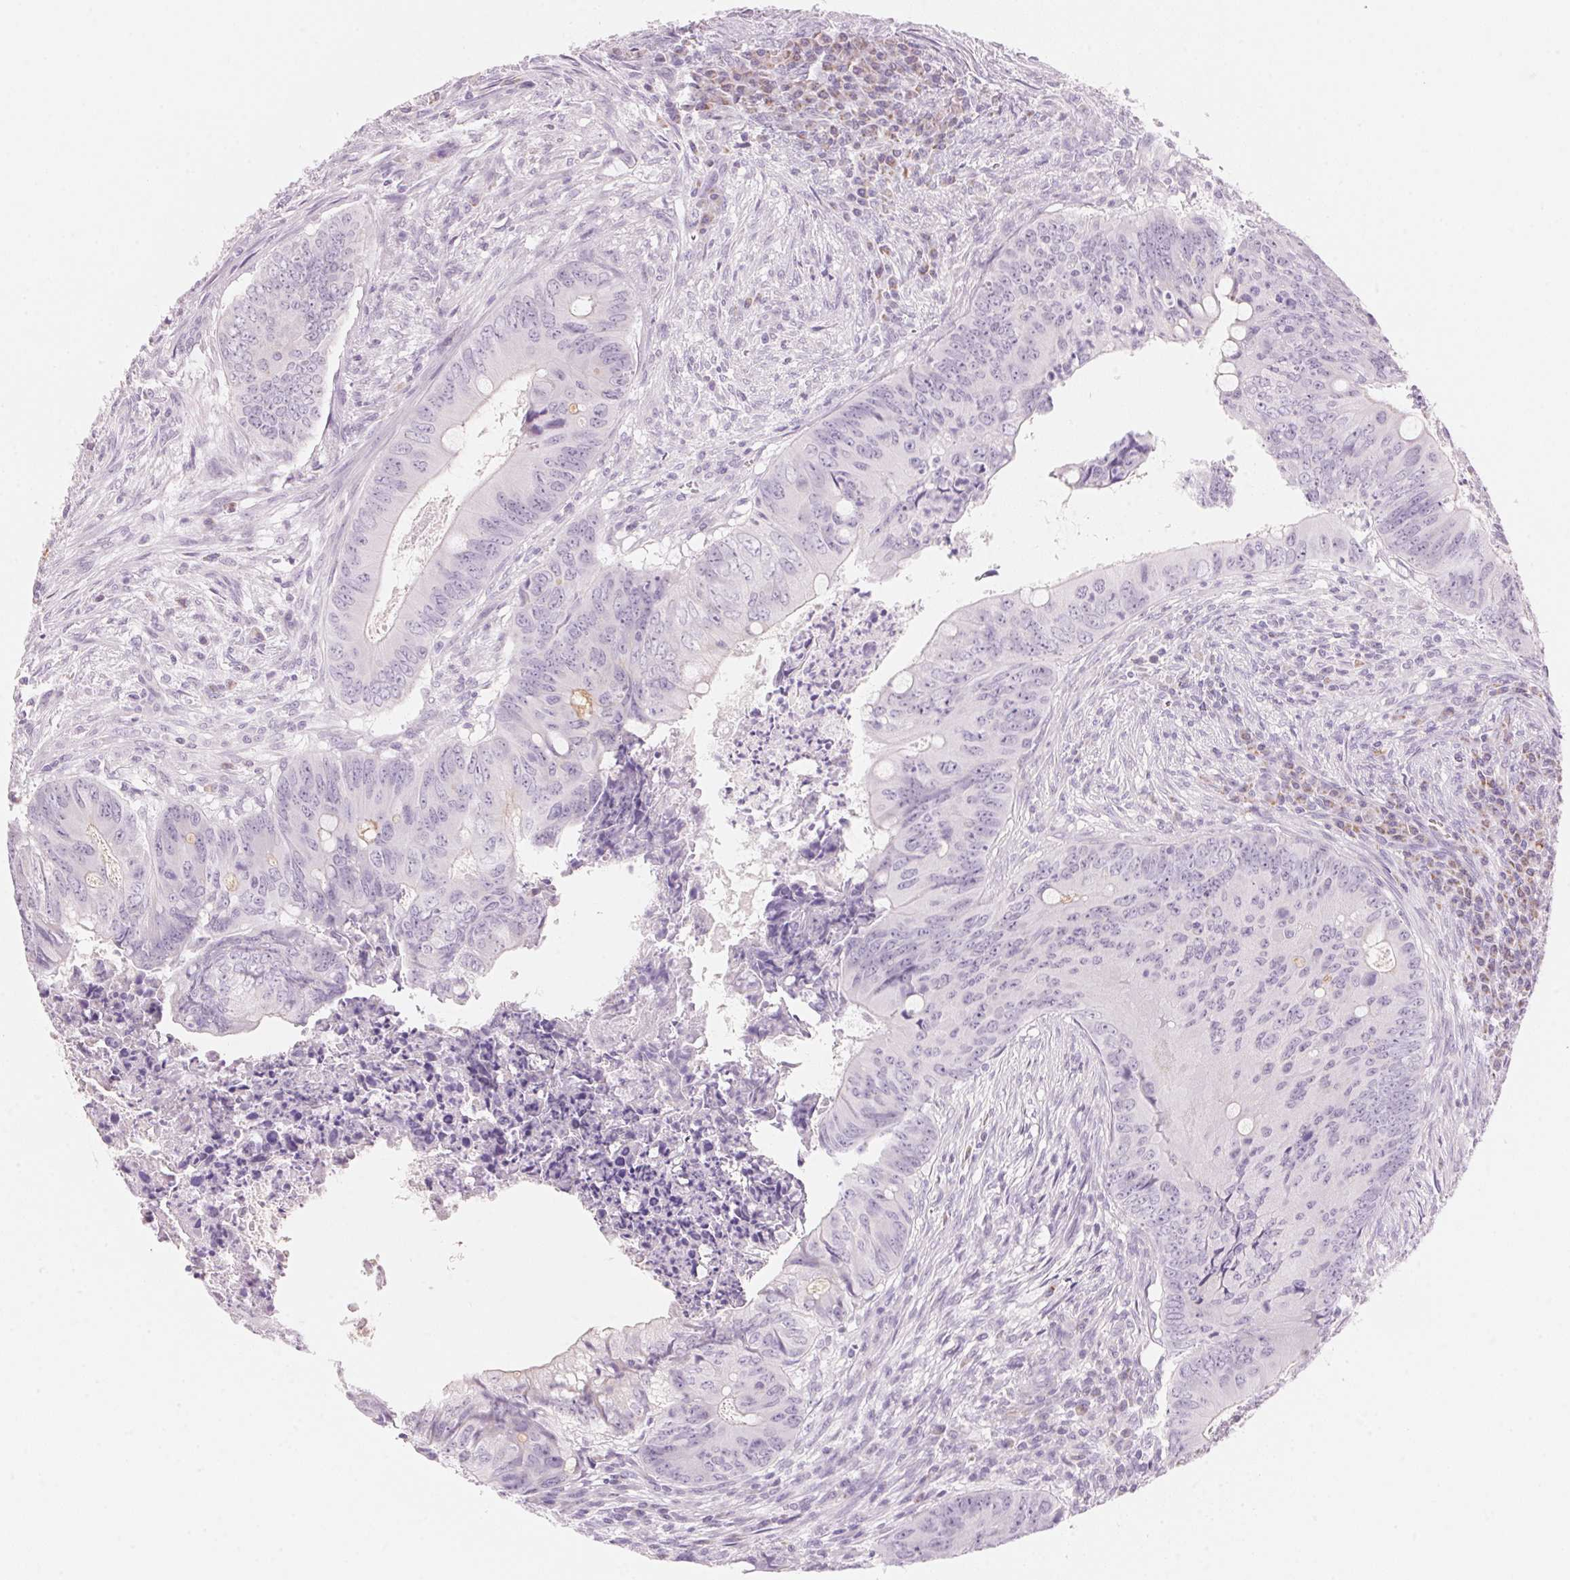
{"staining": {"intensity": "negative", "quantity": "none", "location": "none"}, "tissue": "colorectal cancer", "cell_type": "Tumor cells", "image_type": "cancer", "snomed": [{"axis": "morphology", "description": "Adenocarcinoma, NOS"}, {"axis": "topography", "description": "Colon"}], "caption": "DAB immunohistochemical staining of colorectal cancer demonstrates no significant positivity in tumor cells.", "gene": "HOXB13", "patient": {"sex": "female", "age": 74}}